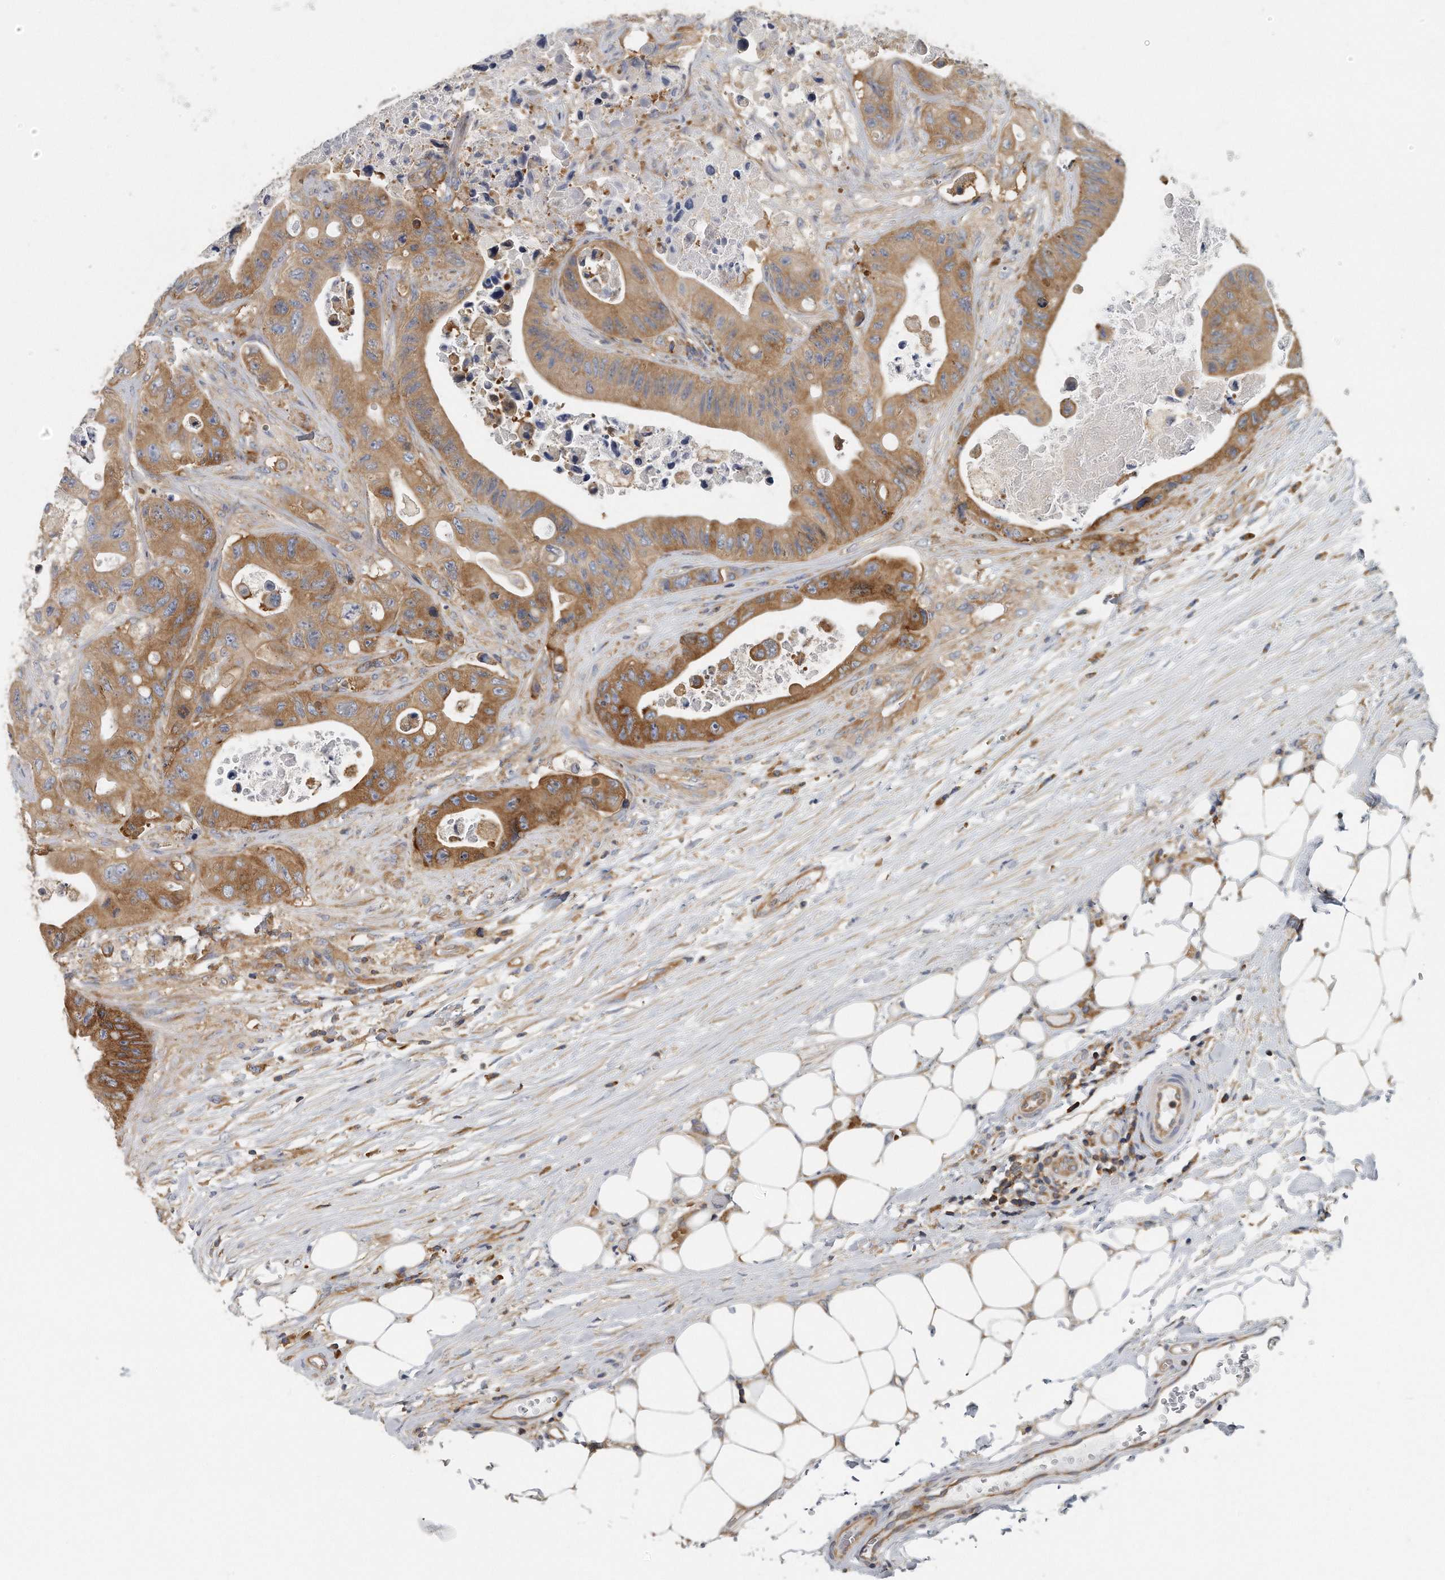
{"staining": {"intensity": "strong", "quantity": "25%-75%", "location": "cytoplasmic/membranous"}, "tissue": "colorectal cancer", "cell_type": "Tumor cells", "image_type": "cancer", "snomed": [{"axis": "morphology", "description": "Adenocarcinoma, NOS"}, {"axis": "topography", "description": "Colon"}], "caption": "The photomicrograph exhibits a brown stain indicating the presence of a protein in the cytoplasmic/membranous of tumor cells in colorectal cancer.", "gene": "EIF3I", "patient": {"sex": "female", "age": 46}}